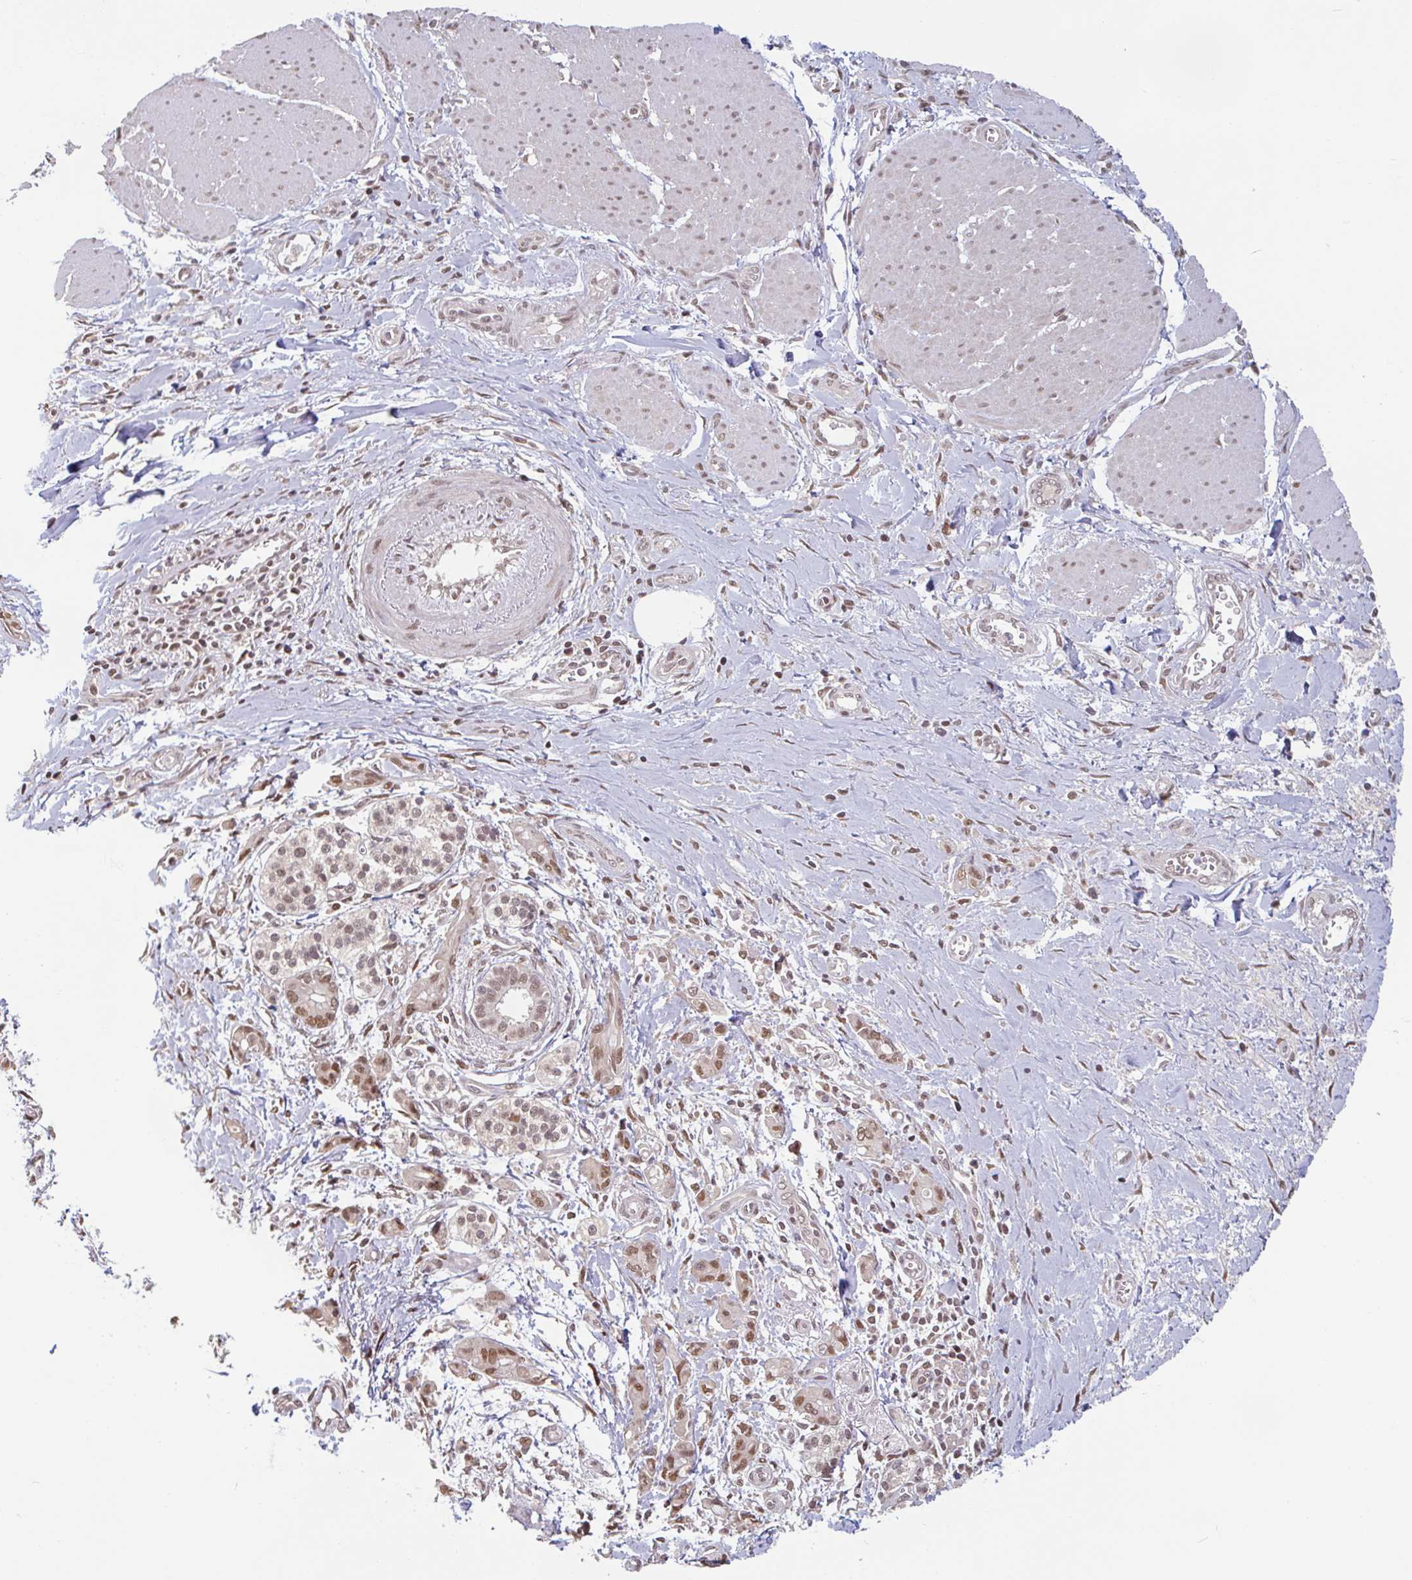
{"staining": {"intensity": "moderate", "quantity": ">75%", "location": "nuclear"}, "tissue": "pancreatic cancer", "cell_type": "Tumor cells", "image_type": "cancer", "snomed": [{"axis": "morphology", "description": "Adenocarcinoma, NOS"}, {"axis": "topography", "description": "Pancreas"}], "caption": "Immunohistochemical staining of human pancreatic cancer displays medium levels of moderate nuclear protein positivity in about >75% of tumor cells.", "gene": "DR1", "patient": {"sex": "male", "age": 68}}